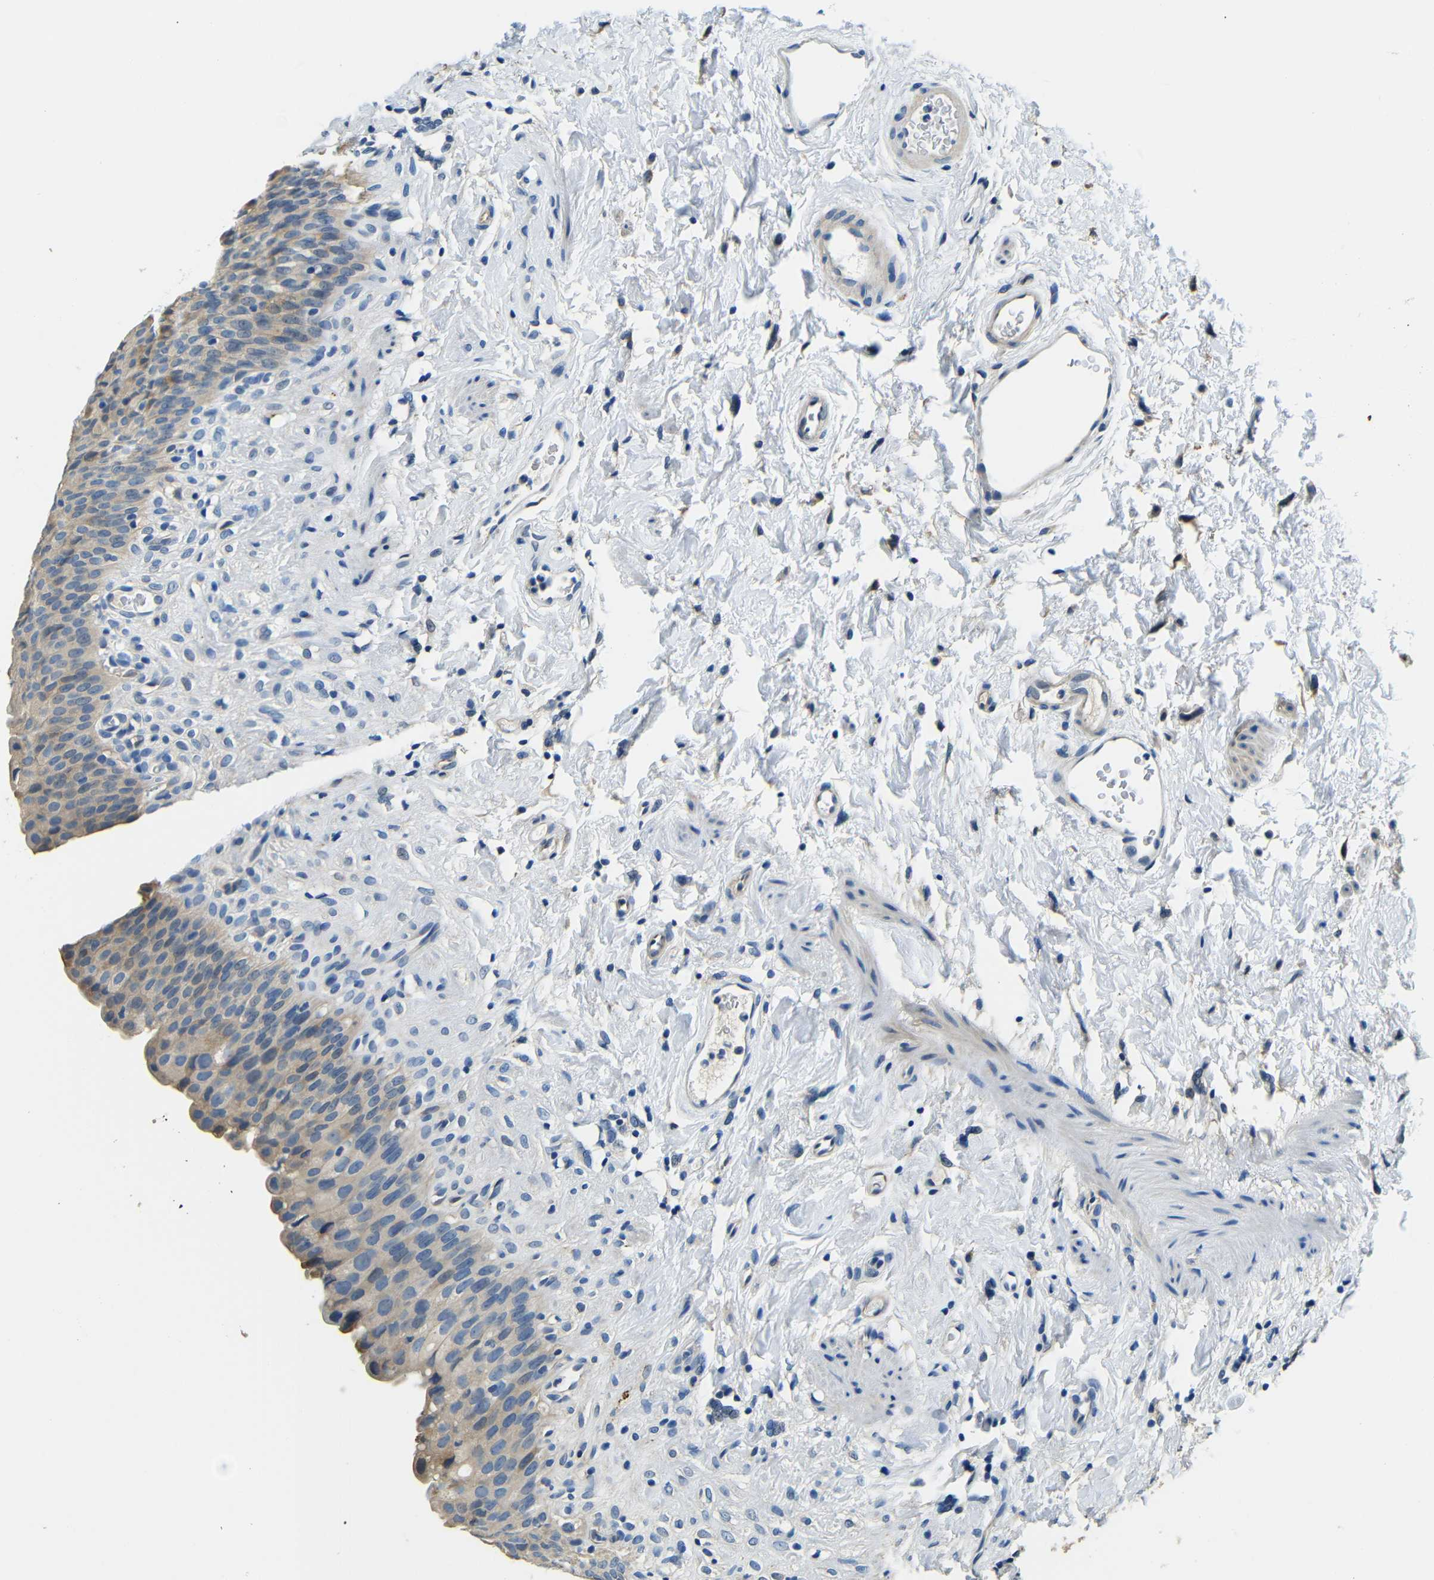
{"staining": {"intensity": "moderate", "quantity": ">75%", "location": "cytoplasmic/membranous"}, "tissue": "urinary bladder", "cell_type": "Urothelial cells", "image_type": "normal", "snomed": [{"axis": "morphology", "description": "Normal tissue, NOS"}, {"axis": "topography", "description": "Urinary bladder"}], "caption": "Moderate cytoplasmic/membranous expression is appreciated in about >75% of urothelial cells in benign urinary bladder.", "gene": "FMO5", "patient": {"sex": "female", "age": 79}}